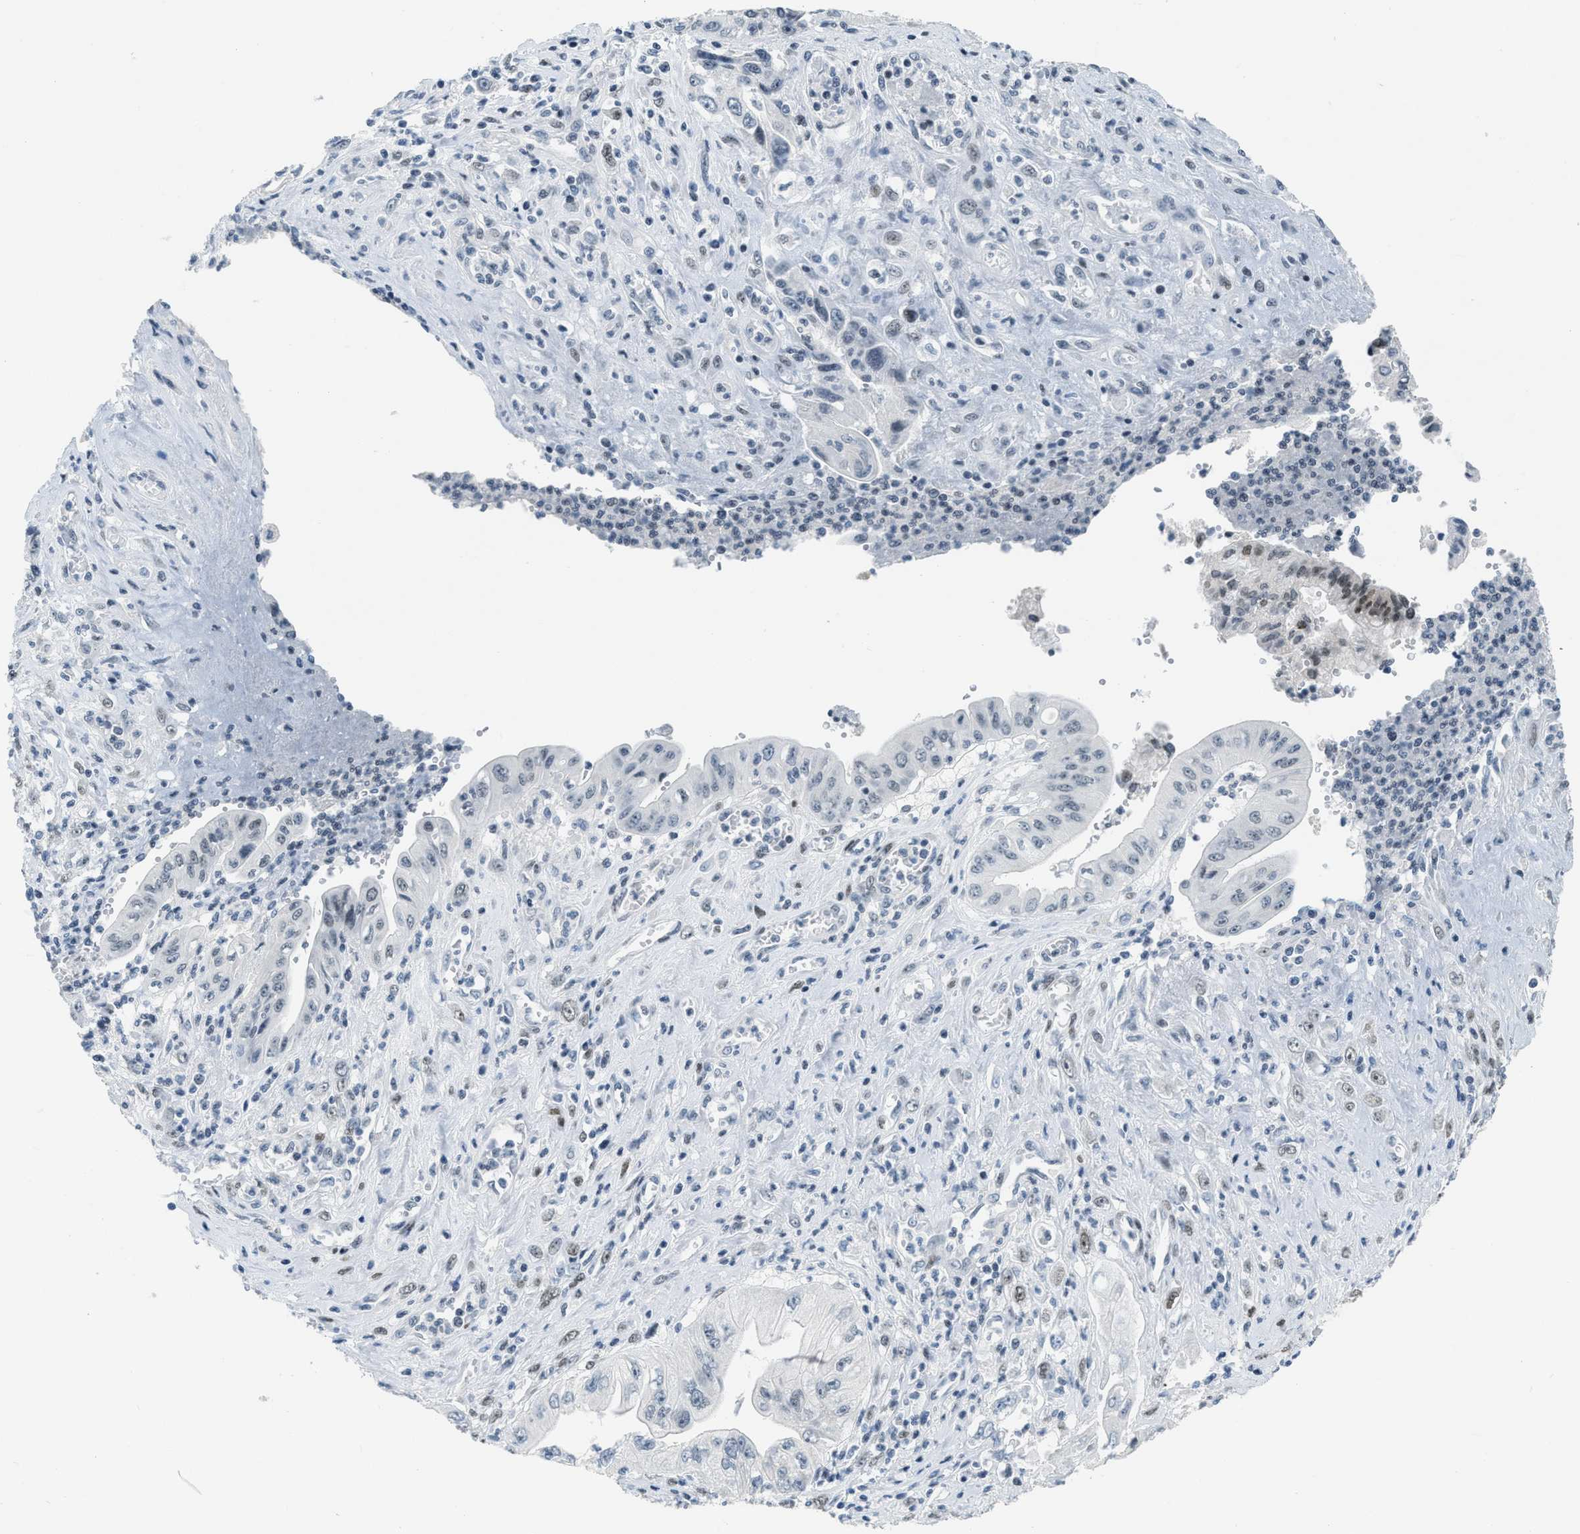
{"staining": {"intensity": "moderate", "quantity": "<25%", "location": "nuclear"}, "tissue": "pancreatic cancer", "cell_type": "Tumor cells", "image_type": "cancer", "snomed": [{"axis": "morphology", "description": "Adenocarcinoma, NOS"}, {"axis": "topography", "description": "Pancreas"}], "caption": "A micrograph showing moderate nuclear staining in about <25% of tumor cells in pancreatic cancer (adenocarcinoma), as visualized by brown immunohistochemical staining.", "gene": "PBX1", "patient": {"sex": "female", "age": 73}}